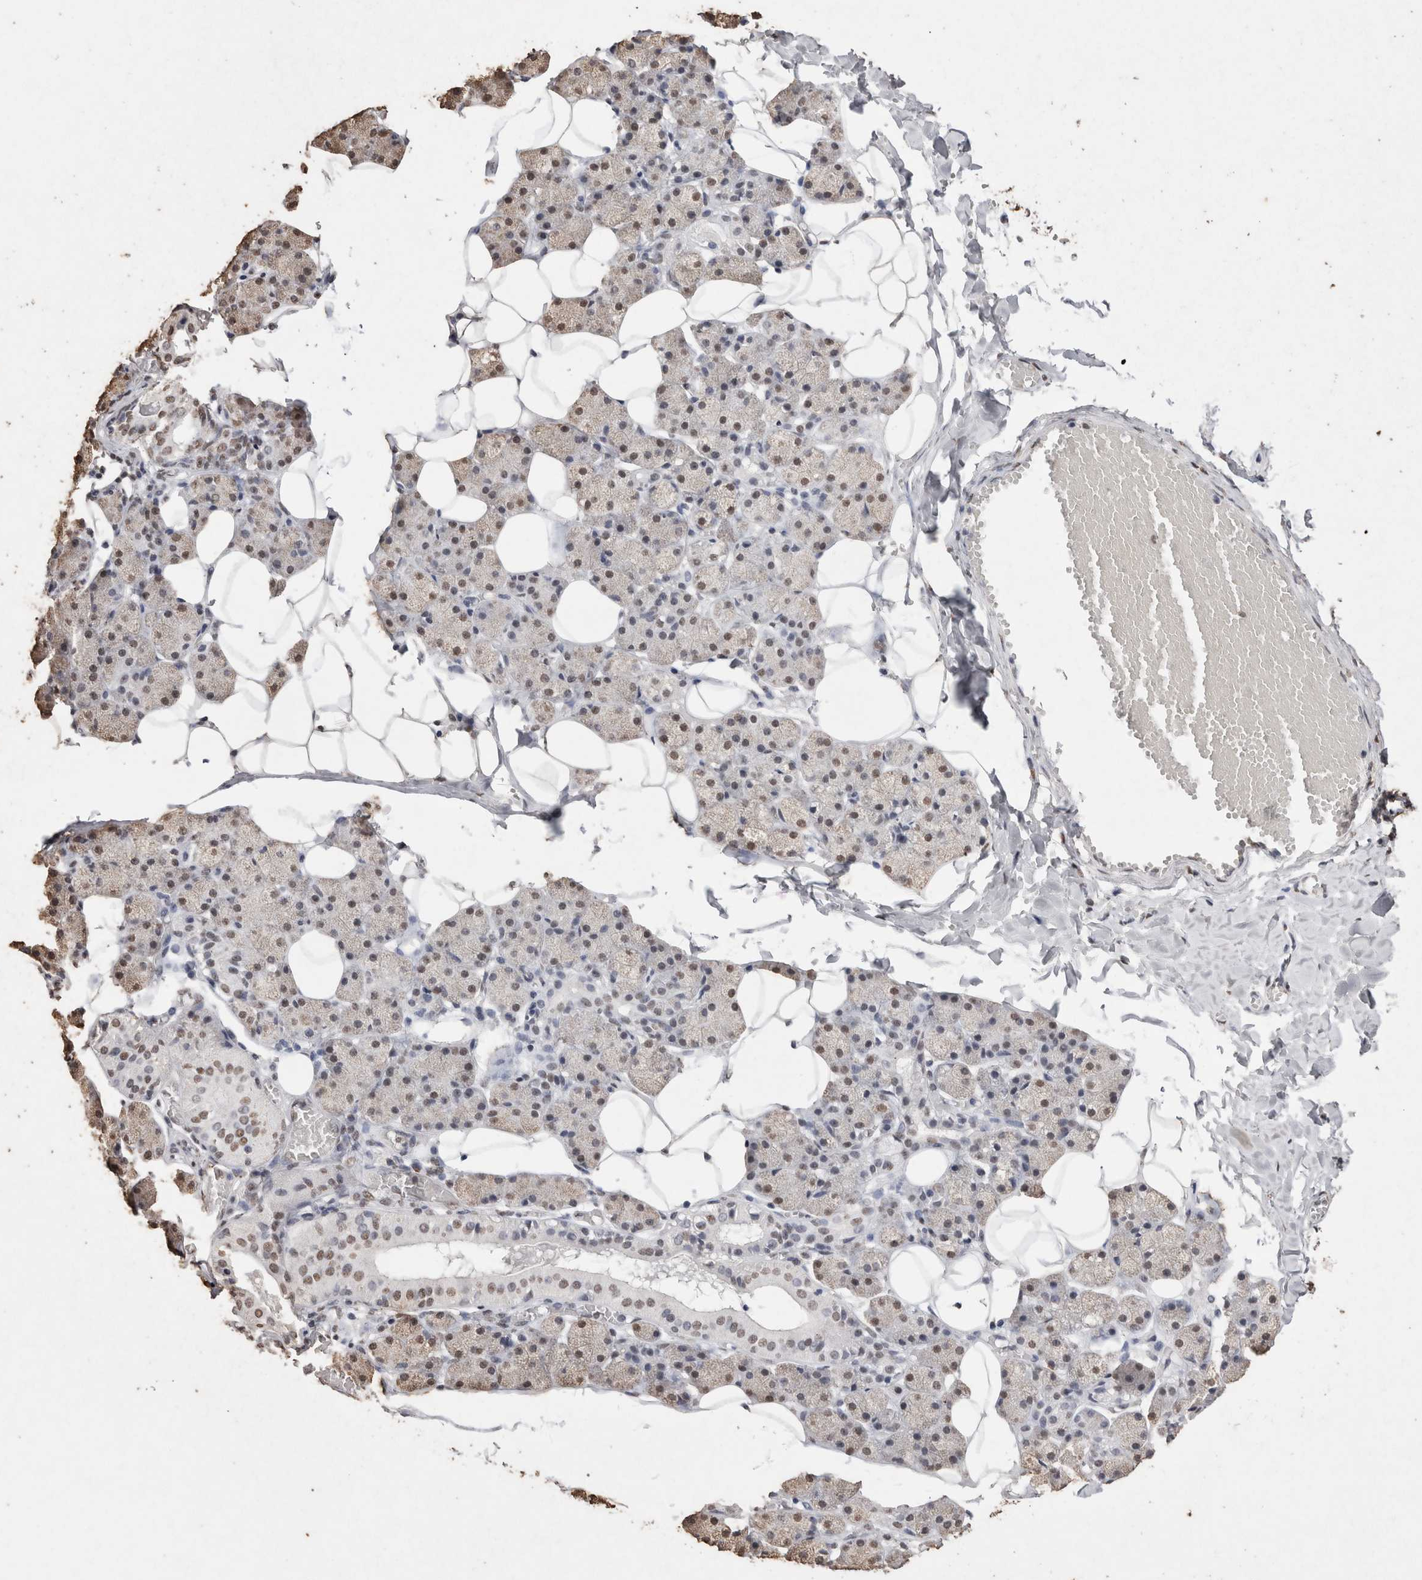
{"staining": {"intensity": "moderate", "quantity": "25%-75%", "location": "nuclear"}, "tissue": "salivary gland", "cell_type": "Glandular cells", "image_type": "normal", "snomed": [{"axis": "morphology", "description": "Normal tissue, NOS"}, {"axis": "topography", "description": "Salivary gland"}], "caption": "High-power microscopy captured an IHC photomicrograph of benign salivary gland, revealing moderate nuclear positivity in approximately 25%-75% of glandular cells.", "gene": "NTHL1", "patient": {"sex": "female", "age": 33}}